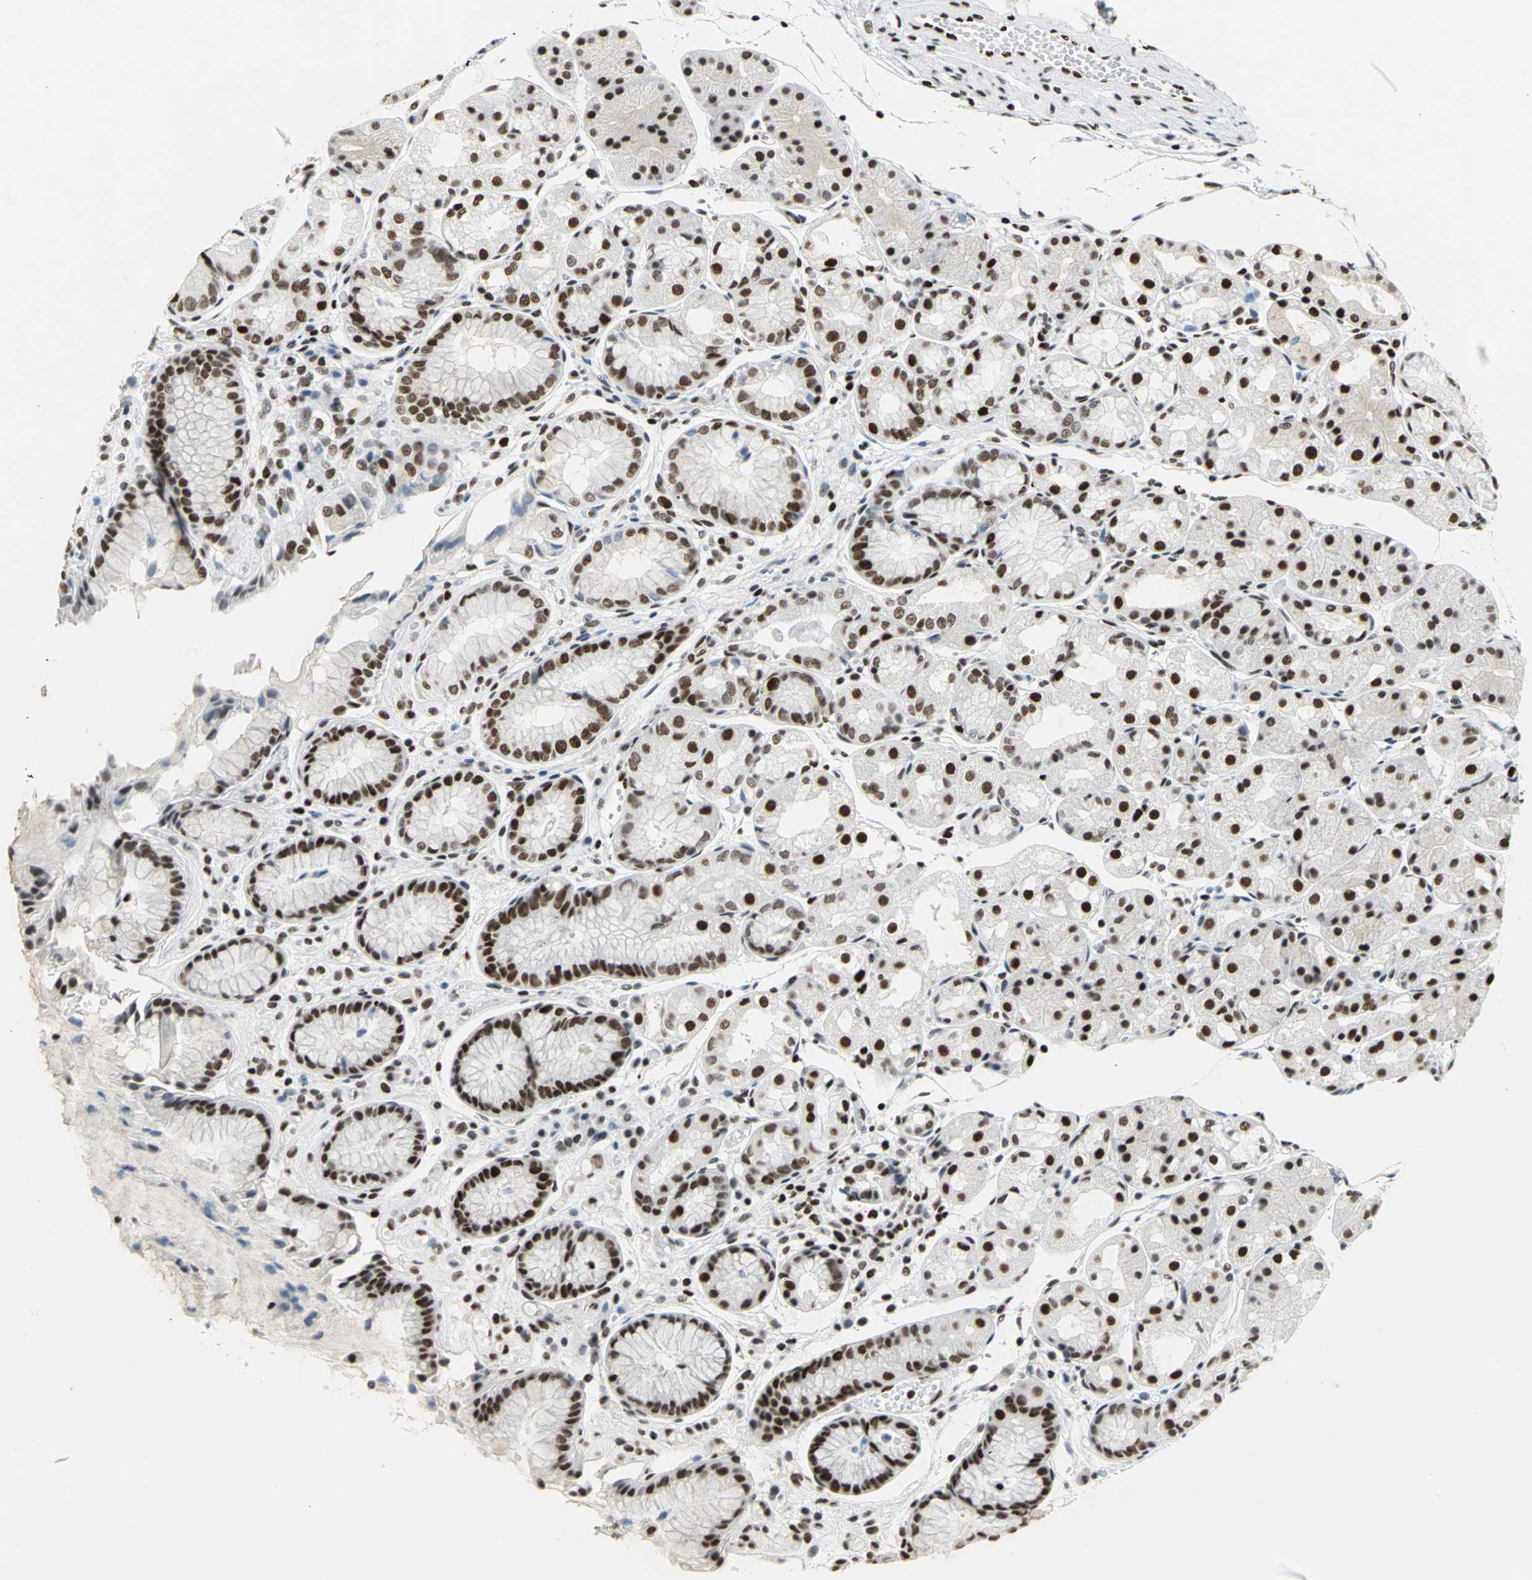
{"staining": {"intensity": "strong", "quantity": ">75%", "location": "nuclear"}, "tissue": "stomach", "cell_type": "Glandular cells", "image_type": "normal", "snomed": [{"axis": "morphology", "description": "Normal tissue, NOS"}, {"axis": "topography", "description": "Stomach, upper"}], "caption": "Protein expression analysis of benign stomach displays strong nuclear expression in approximately >75% of glandular cells. (IHC, brightfield microscopy, high magnification).", "gene": "HNRNPD", "patient": {"sex": "male", "age": 72}}